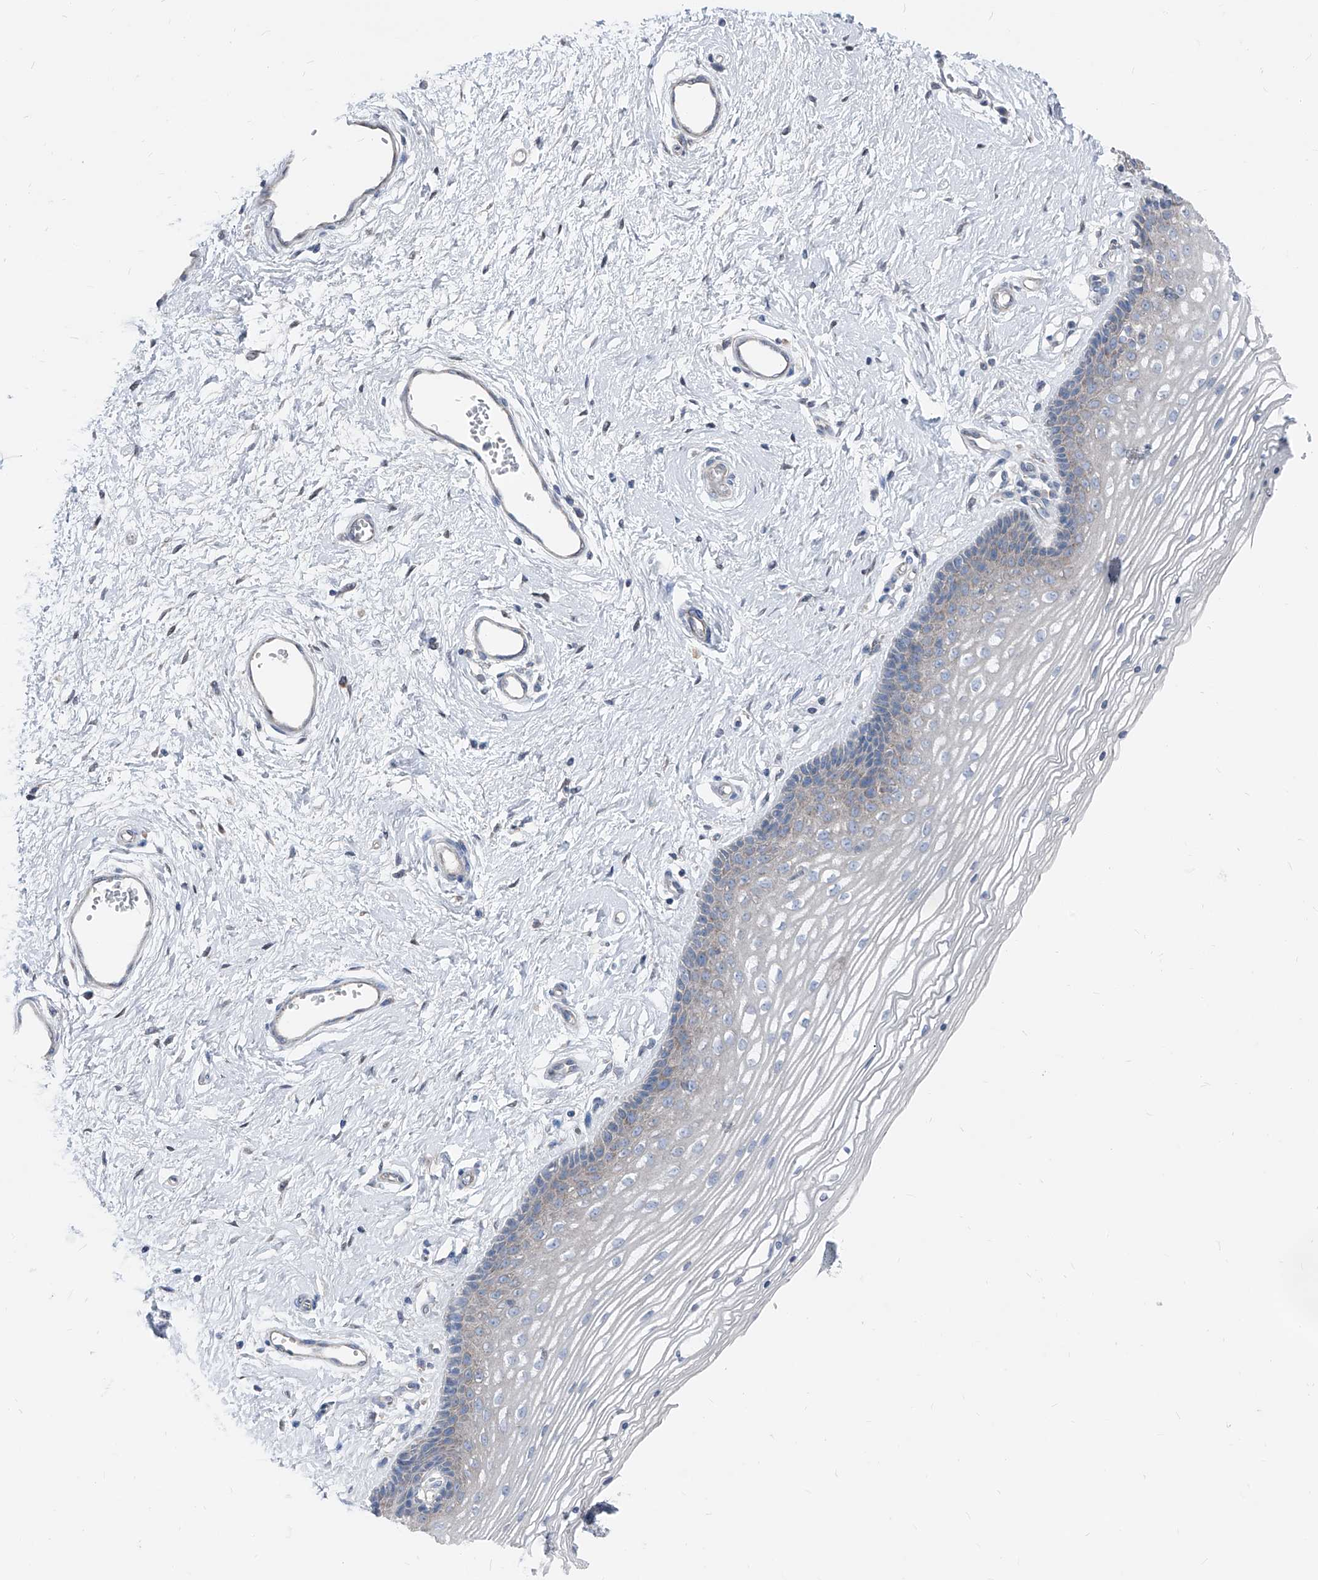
{"staining": {"intensity": "negative", "quantity": "none", "location": "none"}, "tissue": "vagina", "cell_type": "Squamous epithelial cells", "image_type": "normal", "snomed": [{"axis": "morphology", "description": "Normal tissue, NOS"}, {"axis": "topography", "description": "Vagina"}], "caption": "This is an immunohistochemistry (IHC) micrograph of normal vagina. There is no positivity in squamous epithelial cells.", "gene": "AGPS", "patient": {"sex": "female", "age": 46}}